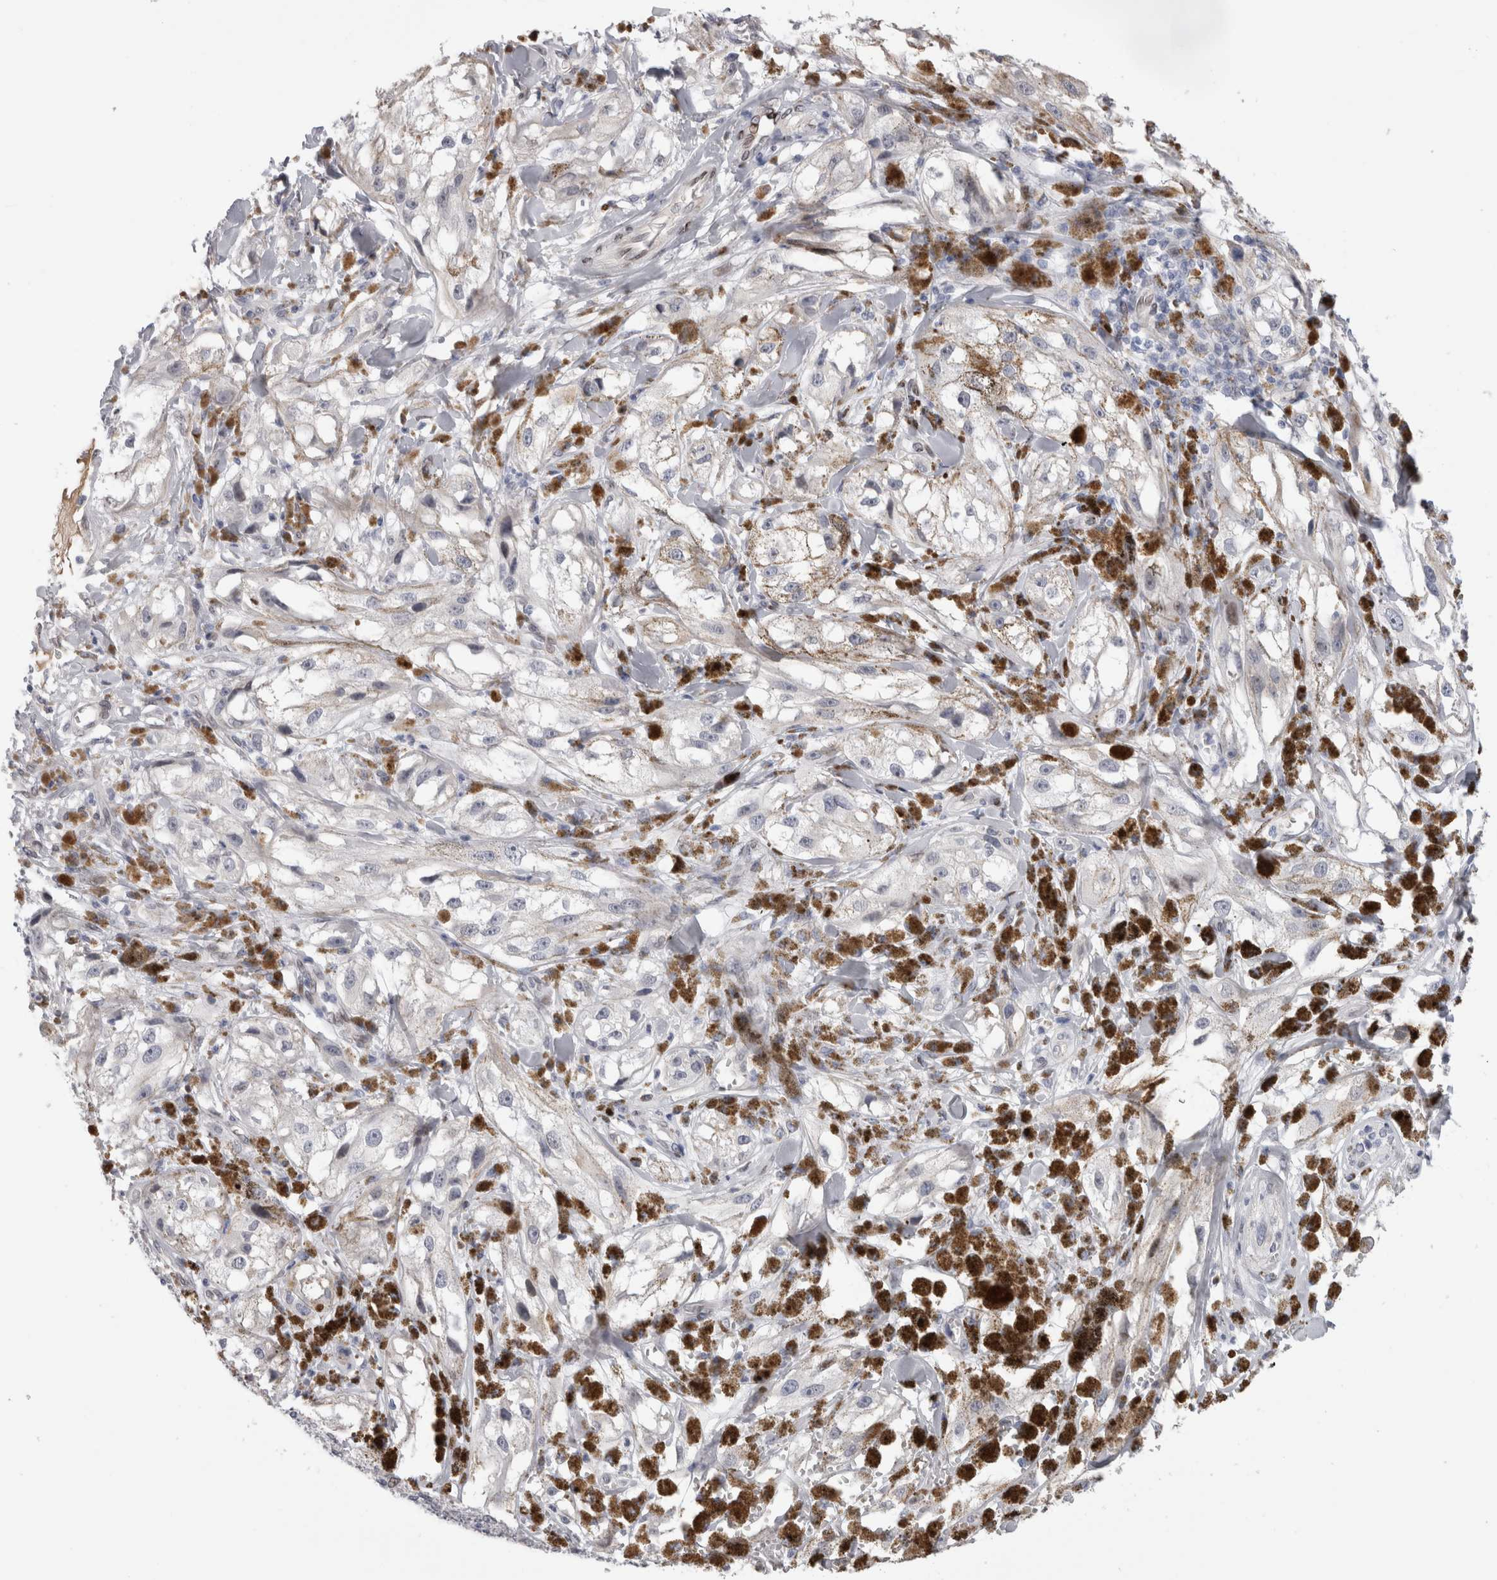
{"staining": {"intensity": "negative", "quantity": "none", "location": "none"}, "tissue": "melanoma", "cell_type": "Tumor cells", "image_type": "cancer", "snomed": [{"axis": "morphology", "description": "Malignant melanoma, NOS"}, {"axis": "topography", "description": "Skin"}], "caption": "Tumor cells are negative for brown protein staining in melanoma.", "gene": "DMTN", "patient": {"sex": "male", "age": 88}}